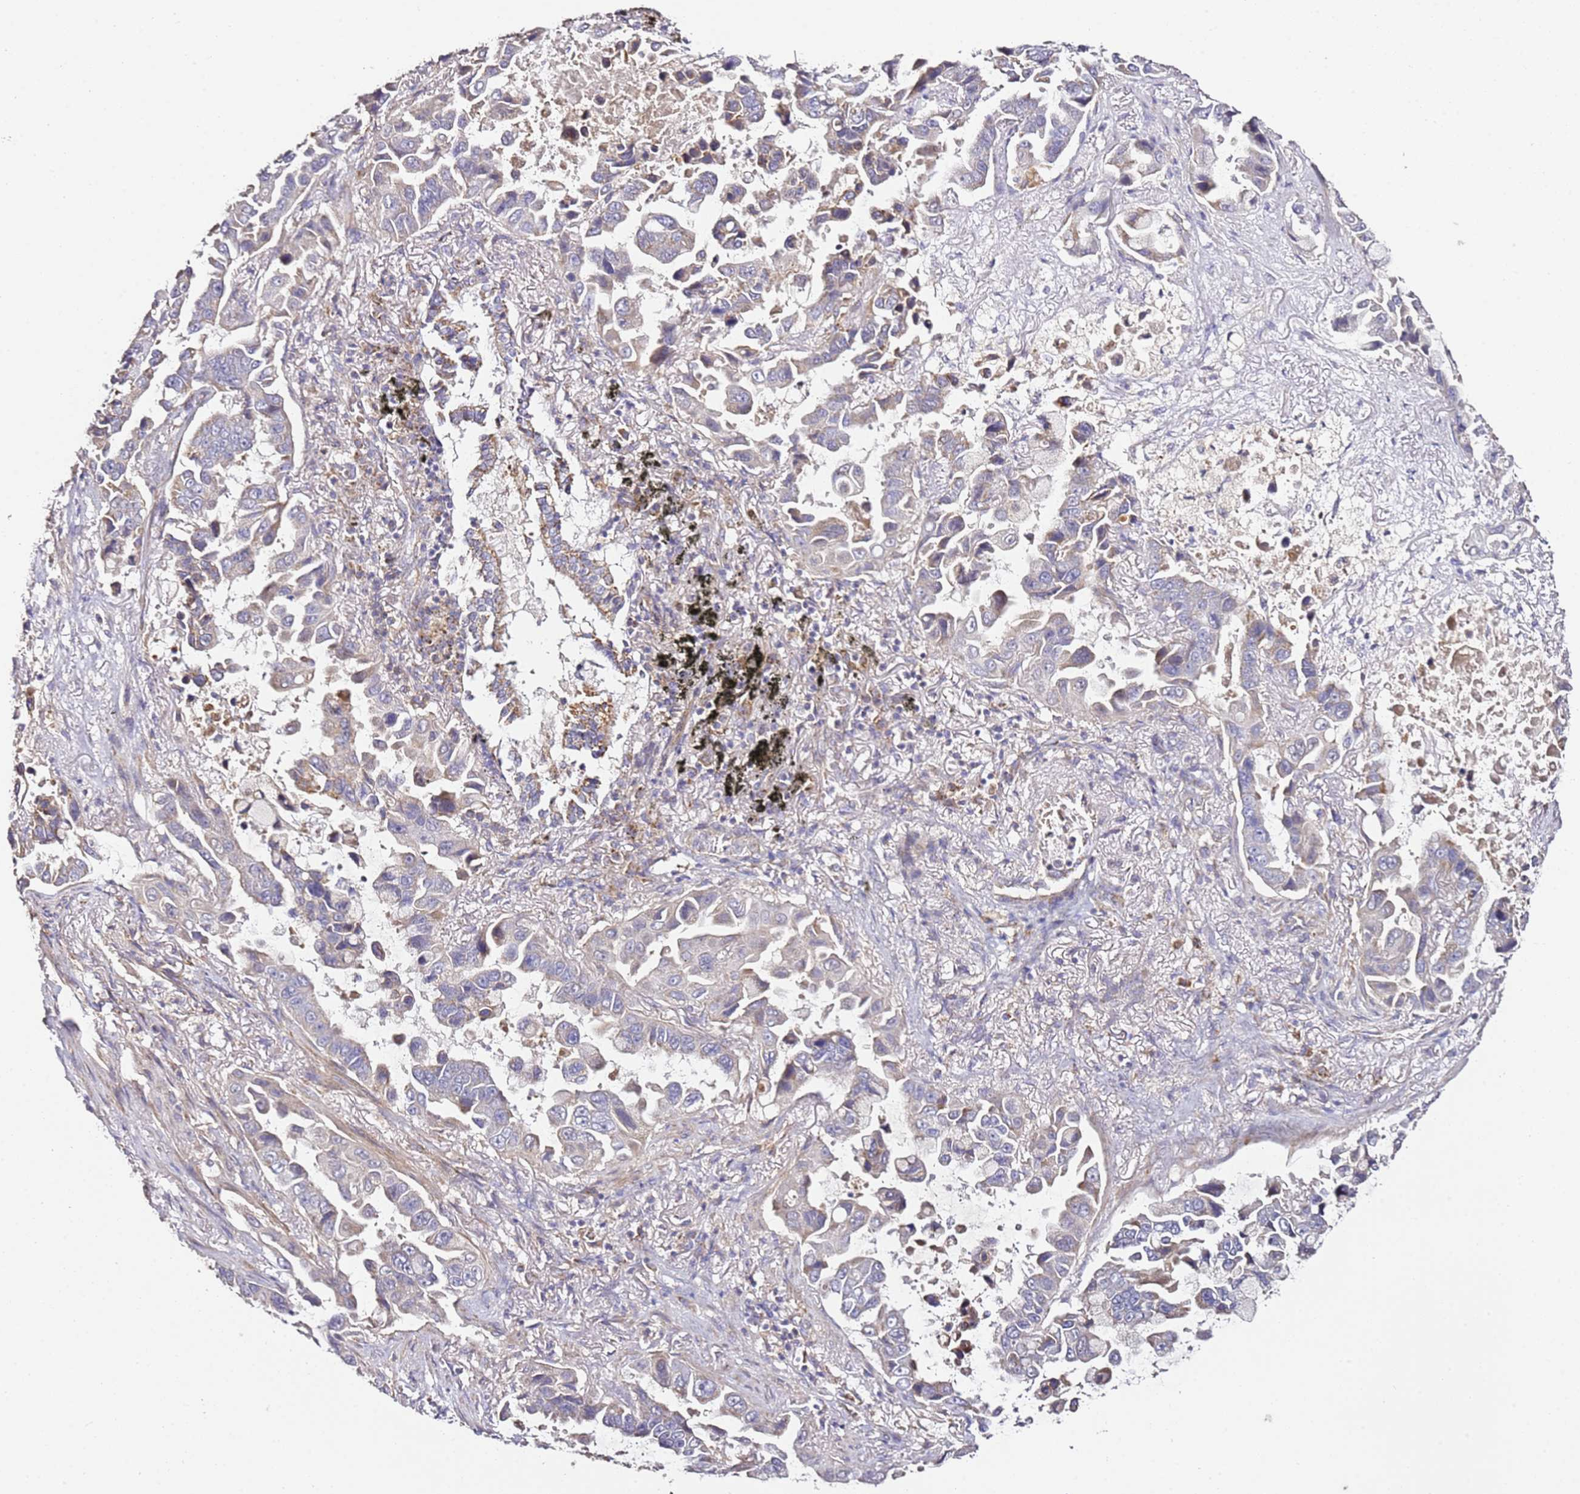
{"staining": {"intensity": "moderate", "quantity": "25%-75%", "location": "cytoplasmic/membranous"}, "tissue": "lung cancer", "cell_type": "Tumor cells", "image_type": "cancer", "snomed": [{"axis": "morphology", "description": "Adenocarcinoma, NOS"}, {"axis": "topography", "description": "Lung"}], "caption": "Lung cancer stained with IHC demonstrates moderate cytoplasmic/membranous staining in approximately 25%-75% of tumor cells.", "gene": "OR2B11", "patient": {"sex": "male", "age": 64}}